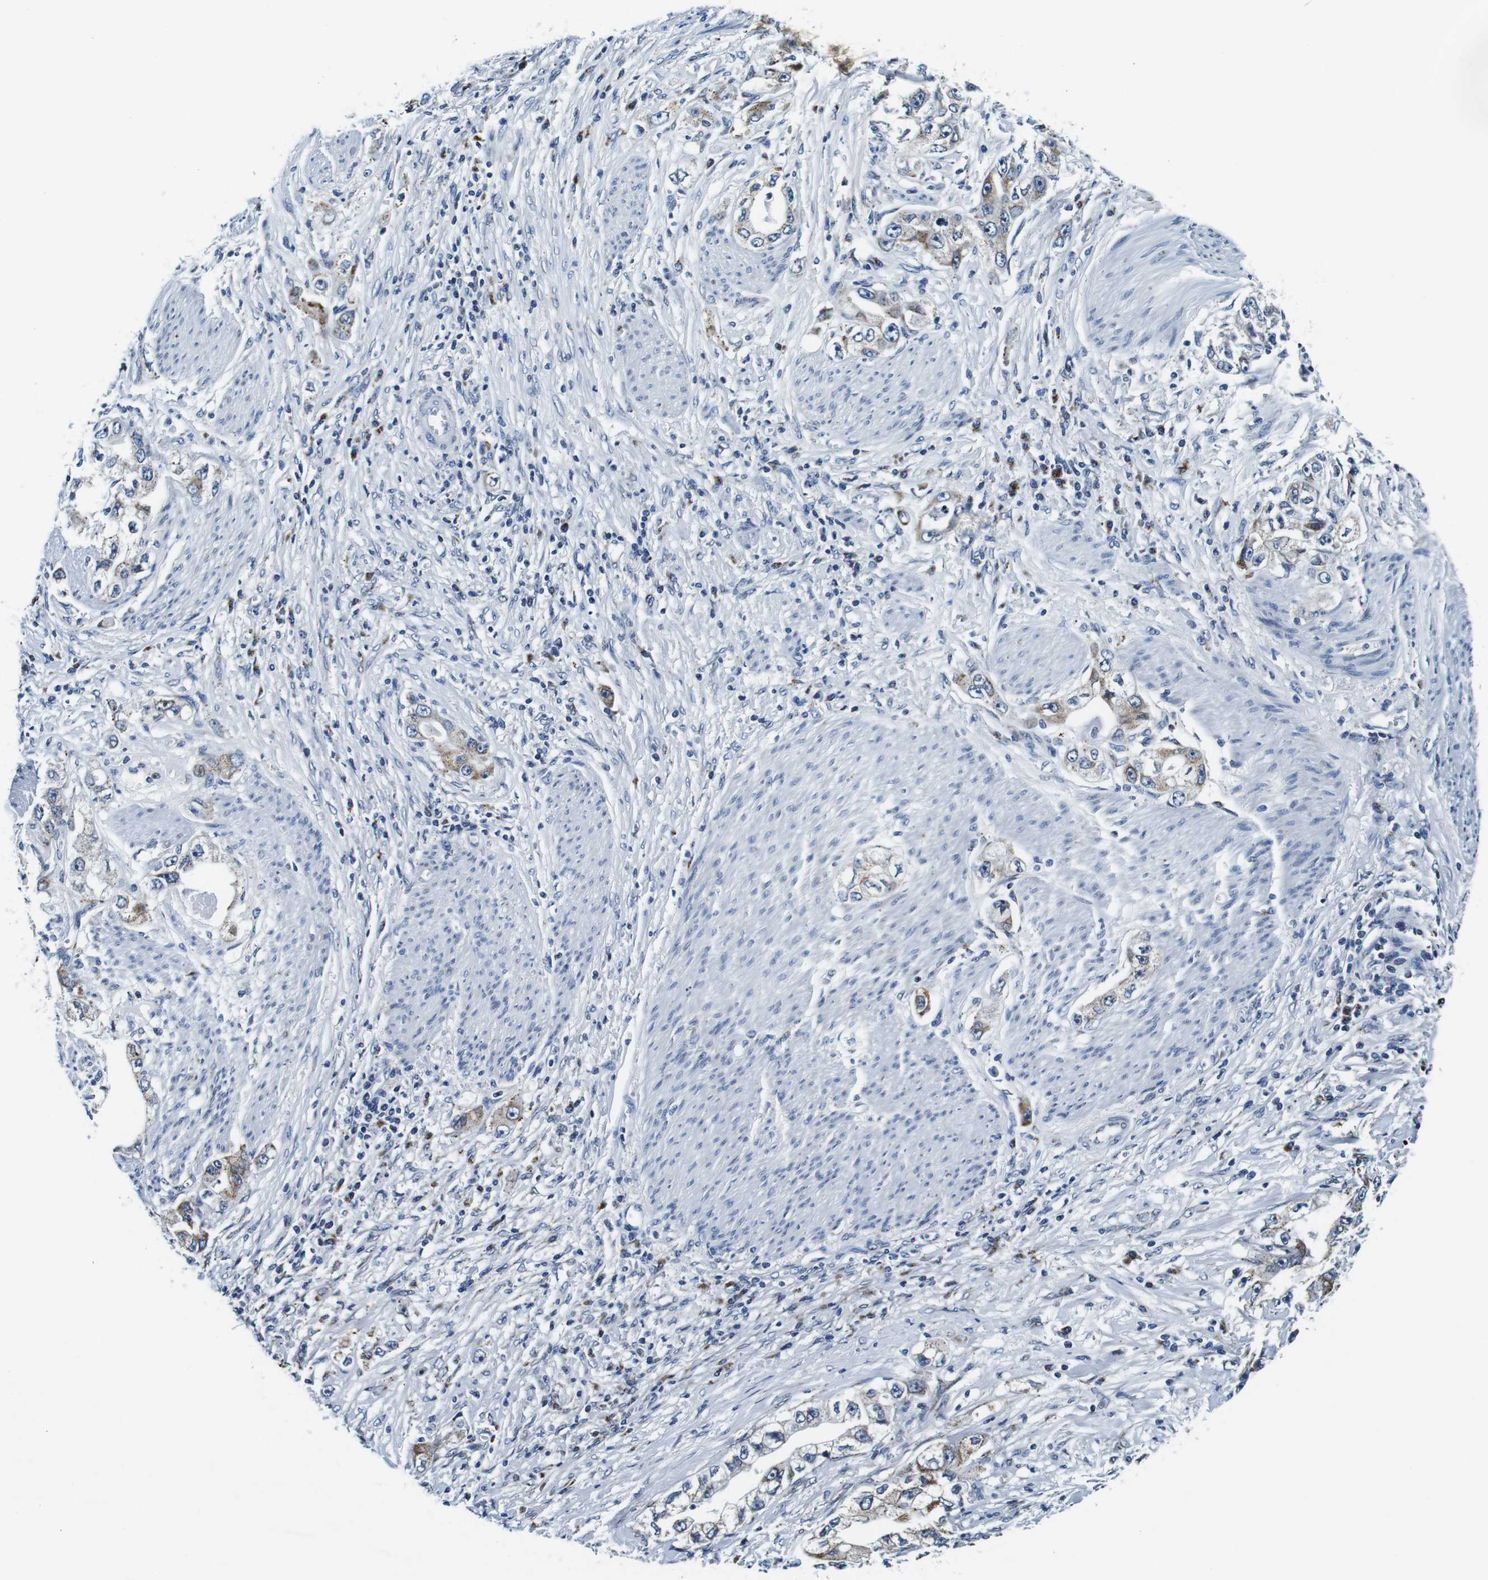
{"staining": {"intensity": "moderate", "quantity": ">75%", "location": "cytoplasmic/membranous"}, "tissue": "stomach cancer", "cell_type": "Tumor cells", "image_type": "cancer", "snomed": [{"axis": "morphology", "description": "Adenocarcinoma, NOS"}, {"axis": "topography", "description": "Stomach, lower"}], "caption": "Moderate cytoplasmic/membranous protein positivity is present in approximately >75% of tumor cells in stomach cancer (adenocarcinoma). The staining was performed using DAB (3,3'-diaminobenzidine) to visualize the protein expression in brown, while the nuclei were stained in blue with hematoxylin (Magnification: 20x).", "gene": "FAR2", "patient": {"sex": "female", "age": 93}}